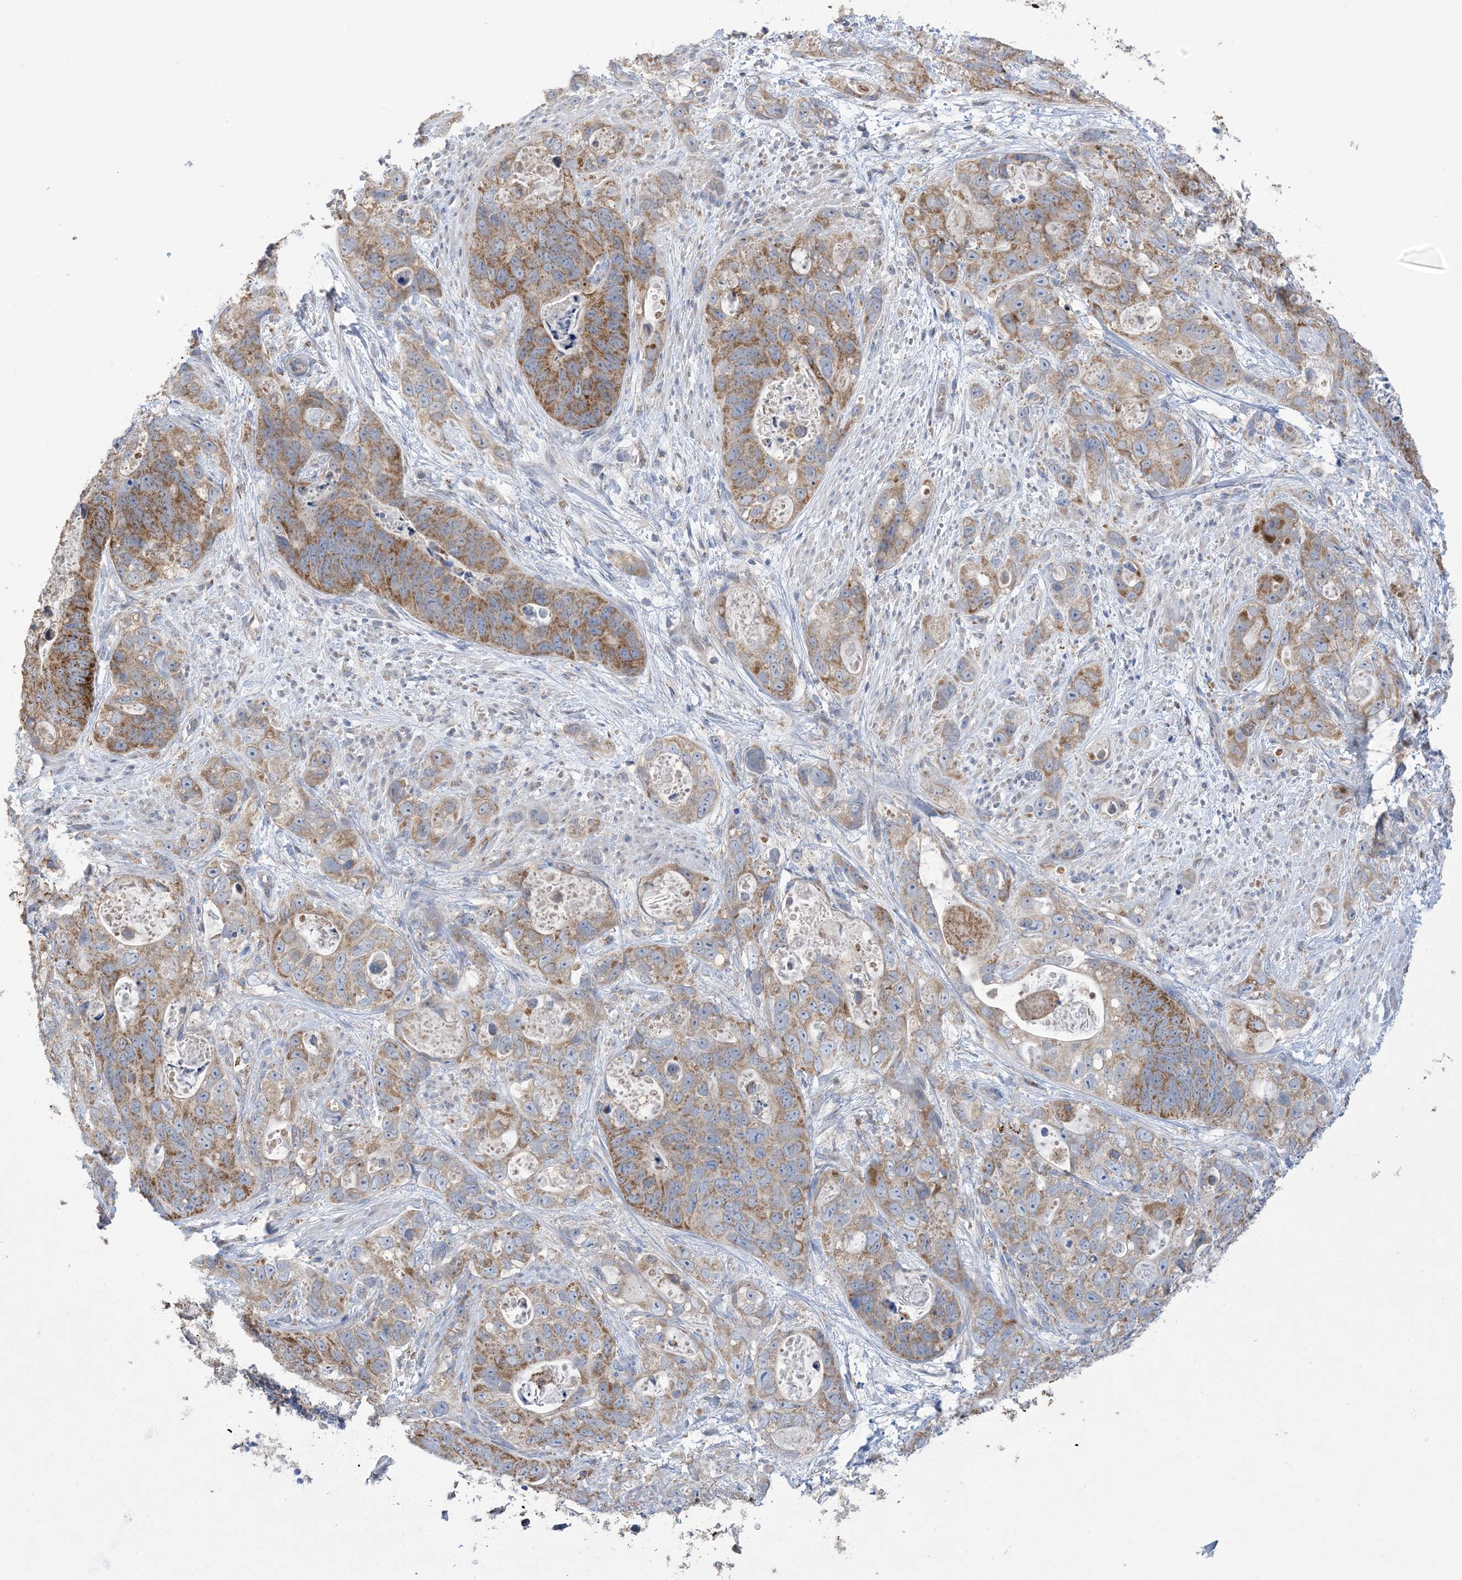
{"staining": {"intensity": "moderate", "quantity": ">75%", "location": "cytoplasmic/membranous"}, "tissue": "stomach cancer", "cell_type": "Tumor cells", "image_type": "cancer", "snomed": [{"axis": "morphology", "description": "Adenocarcinoma, NOS"}, {"axis": "topography", "description": "Stomach"}], "caption": "IHC of human adenocarcinoma (stomach) reveals medium levels of moderate cytoplasmic/membranous positivity in about >75% of tumor cells. (brown staining indicates protein expression, while blue staining denotes nuclei).", "gene": "CLEC16A", "patient": {"sex": "female", "age": 89}}